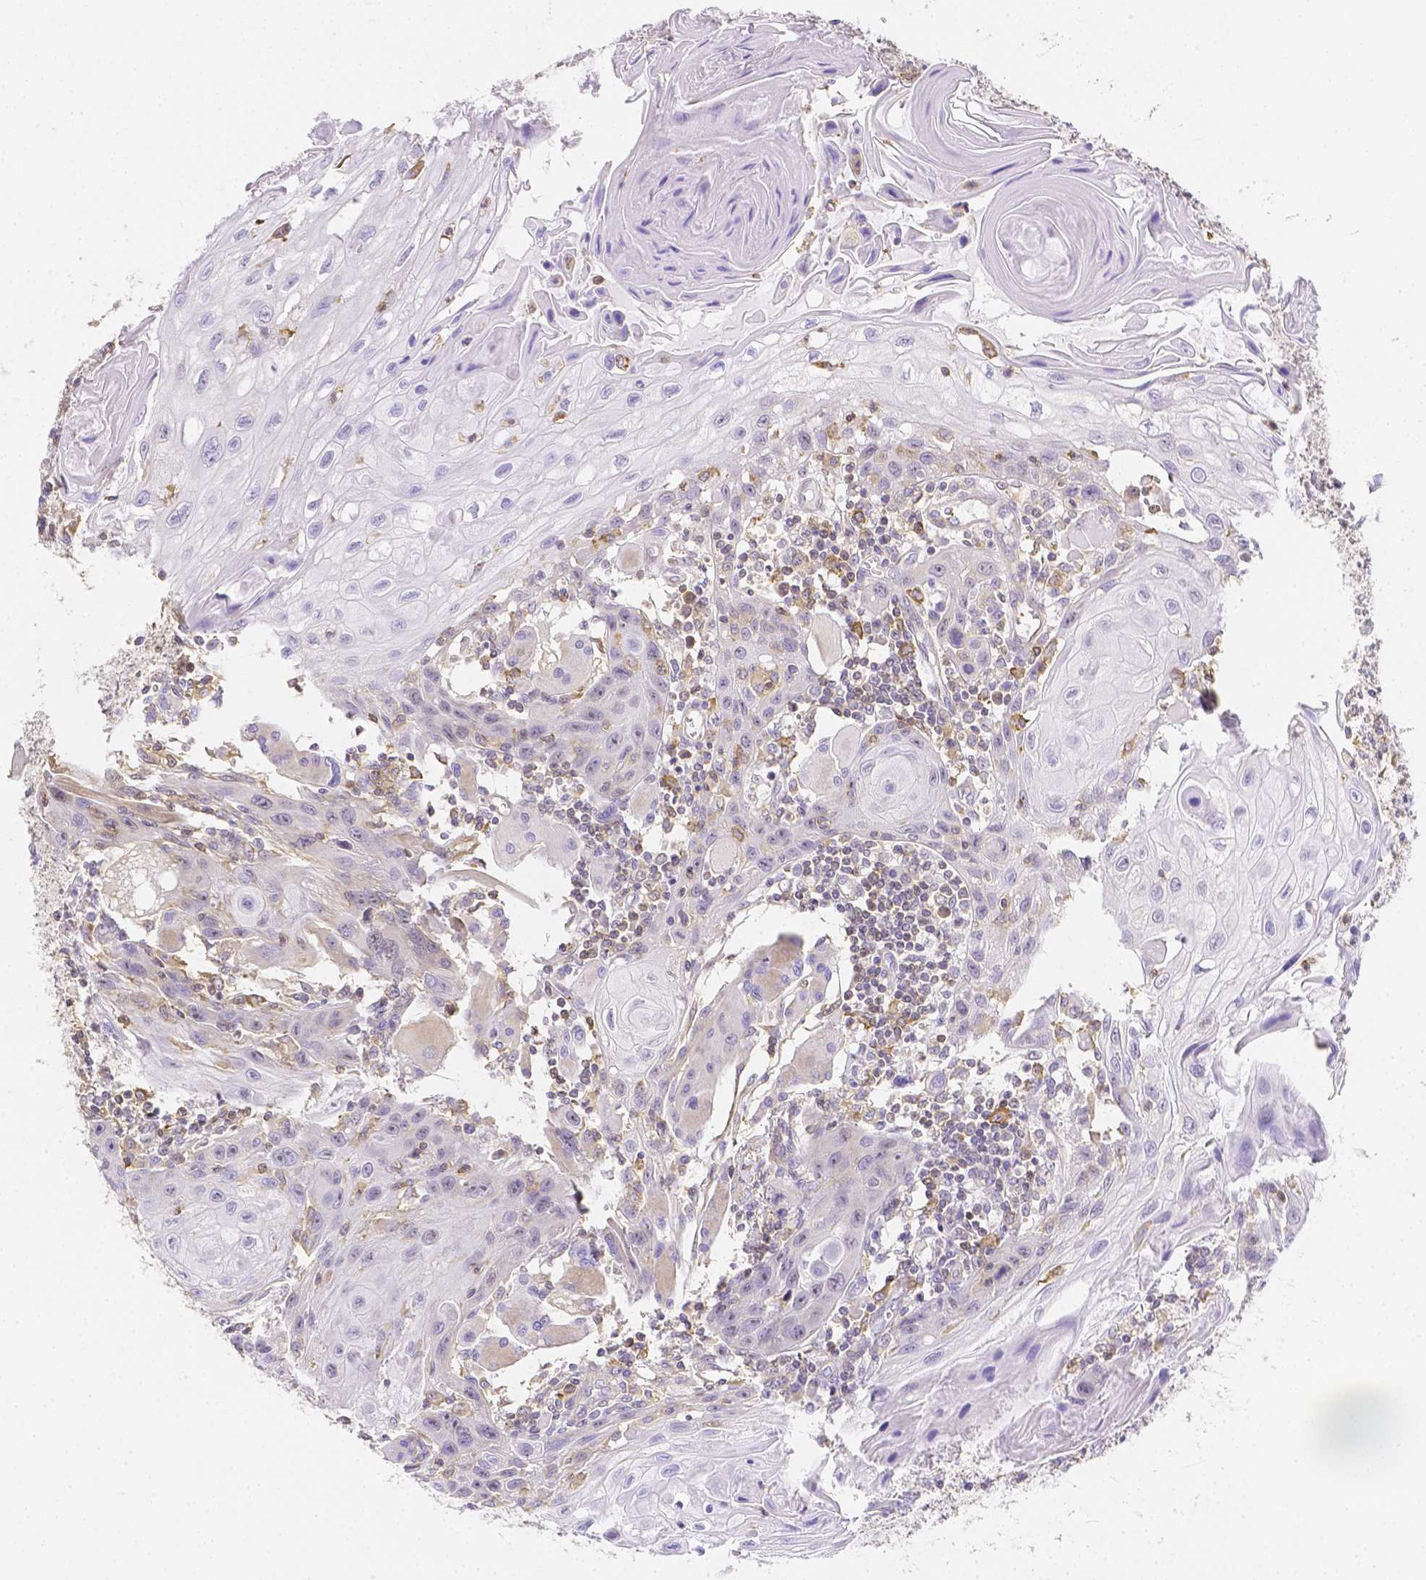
{"staining": {"intensity": "negative", "quantity": "none", "location": "none"}, "tissue": "head and neck cancer", "cell_type": "Tumor cells", "image_type": "cancer", "snomed": [{"axis": "morphology", "description": "Squamous cell carcinoma, NOS"}, {"axis": "topography", "description": "Oral tissue"}, {"axis": "topography", "description": "Head-Neck"}], "caption": "DAB immunohistochemical staining of human head and neck cancer (squamous cell carcinoma) shows no significant positivity in tumor cells.", "gene": "ASAH2", "patient": {"sex": "male", "age": 58}}